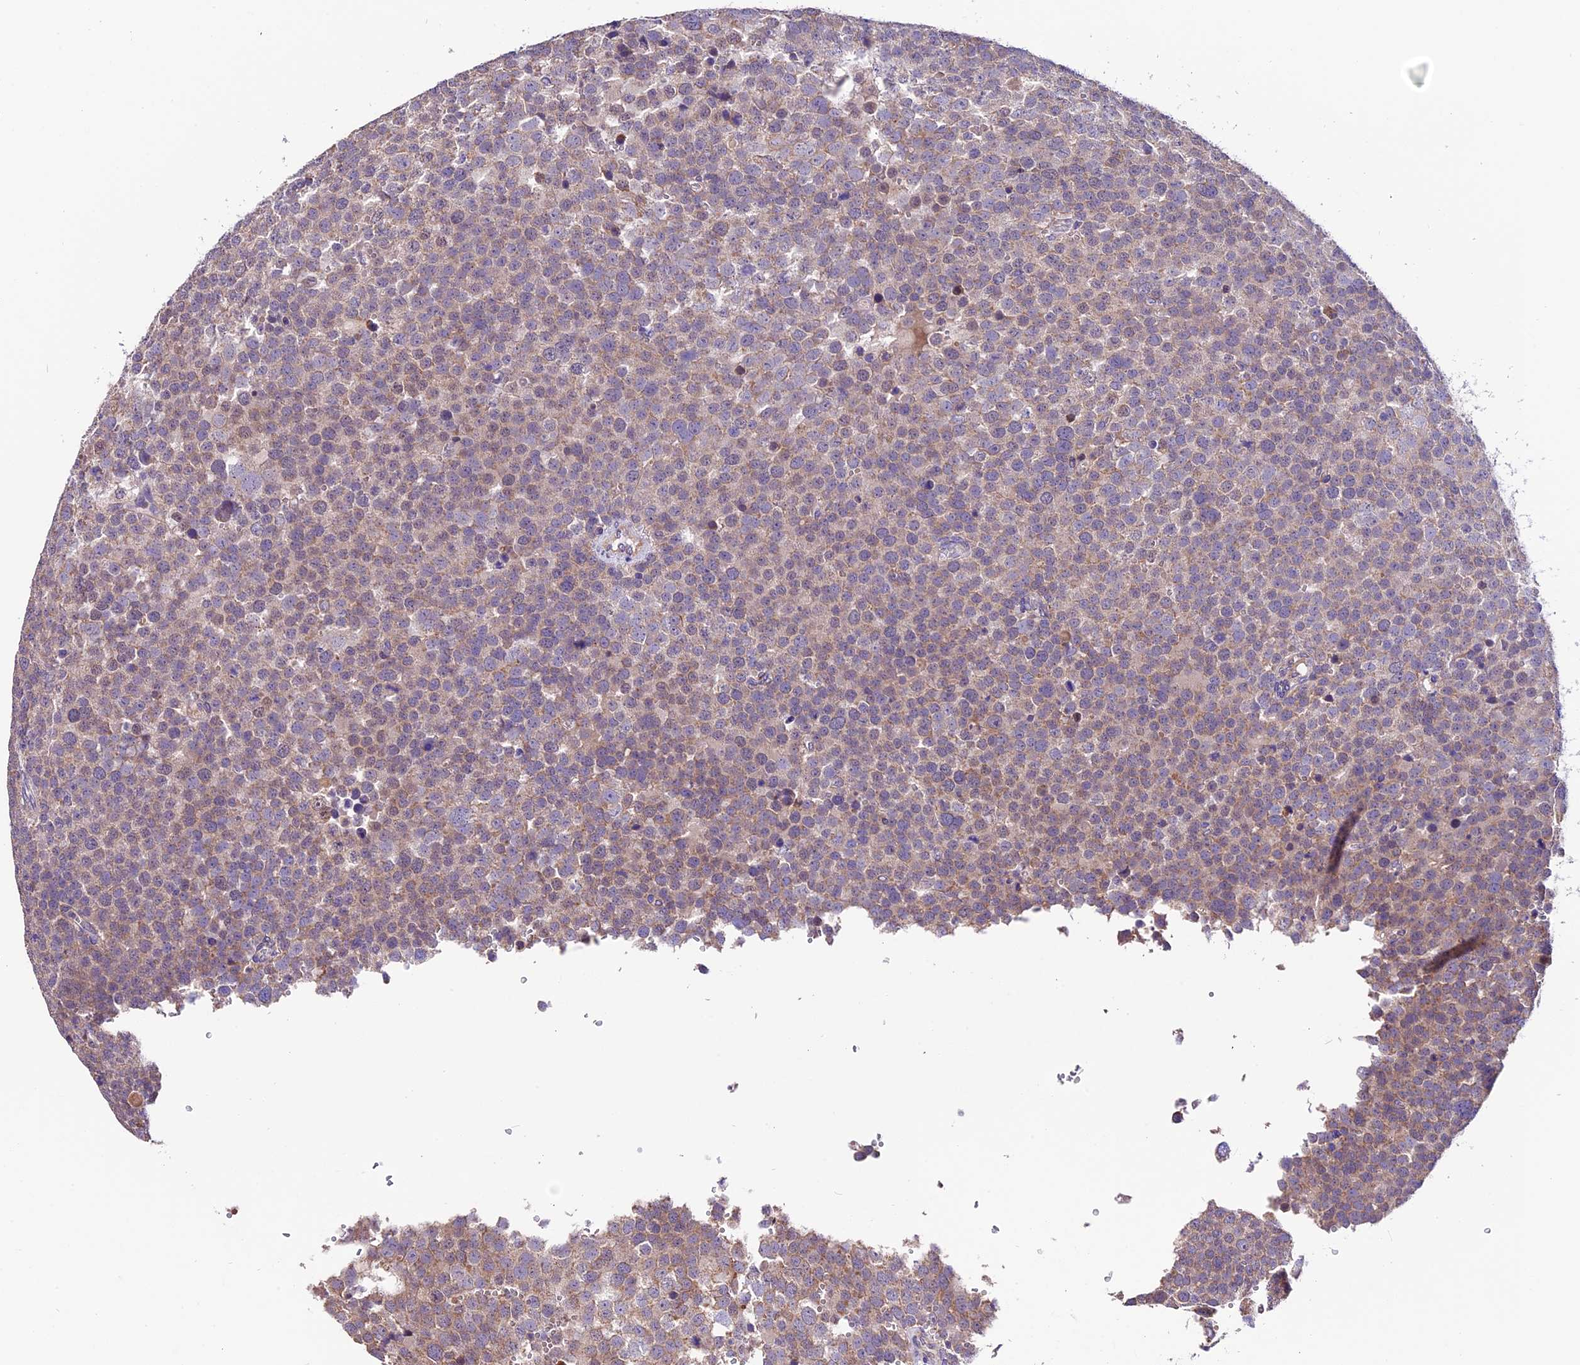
{"staining": {"intensity": "weak", "quantity": "25%-75%", "location": "cytoplasmic/membranous"}, "tissue": "testis cancer", "cell_type": "Tumor cells", "image_type": "cancer", "snomed": [{"axis": "morphology", "description": "Seminoma, NOS"}, {"axis": "topography", "description": "Testis"}], "caption": "This is a micrograph of immunohistochemistry (IHC) staining of testis cancer (seminoma), which shows weak positivity in the cytoplasmic/membranous of tumor cells.", "gene": "DDX28", "patient": {"sex": "male", "age": 71}}